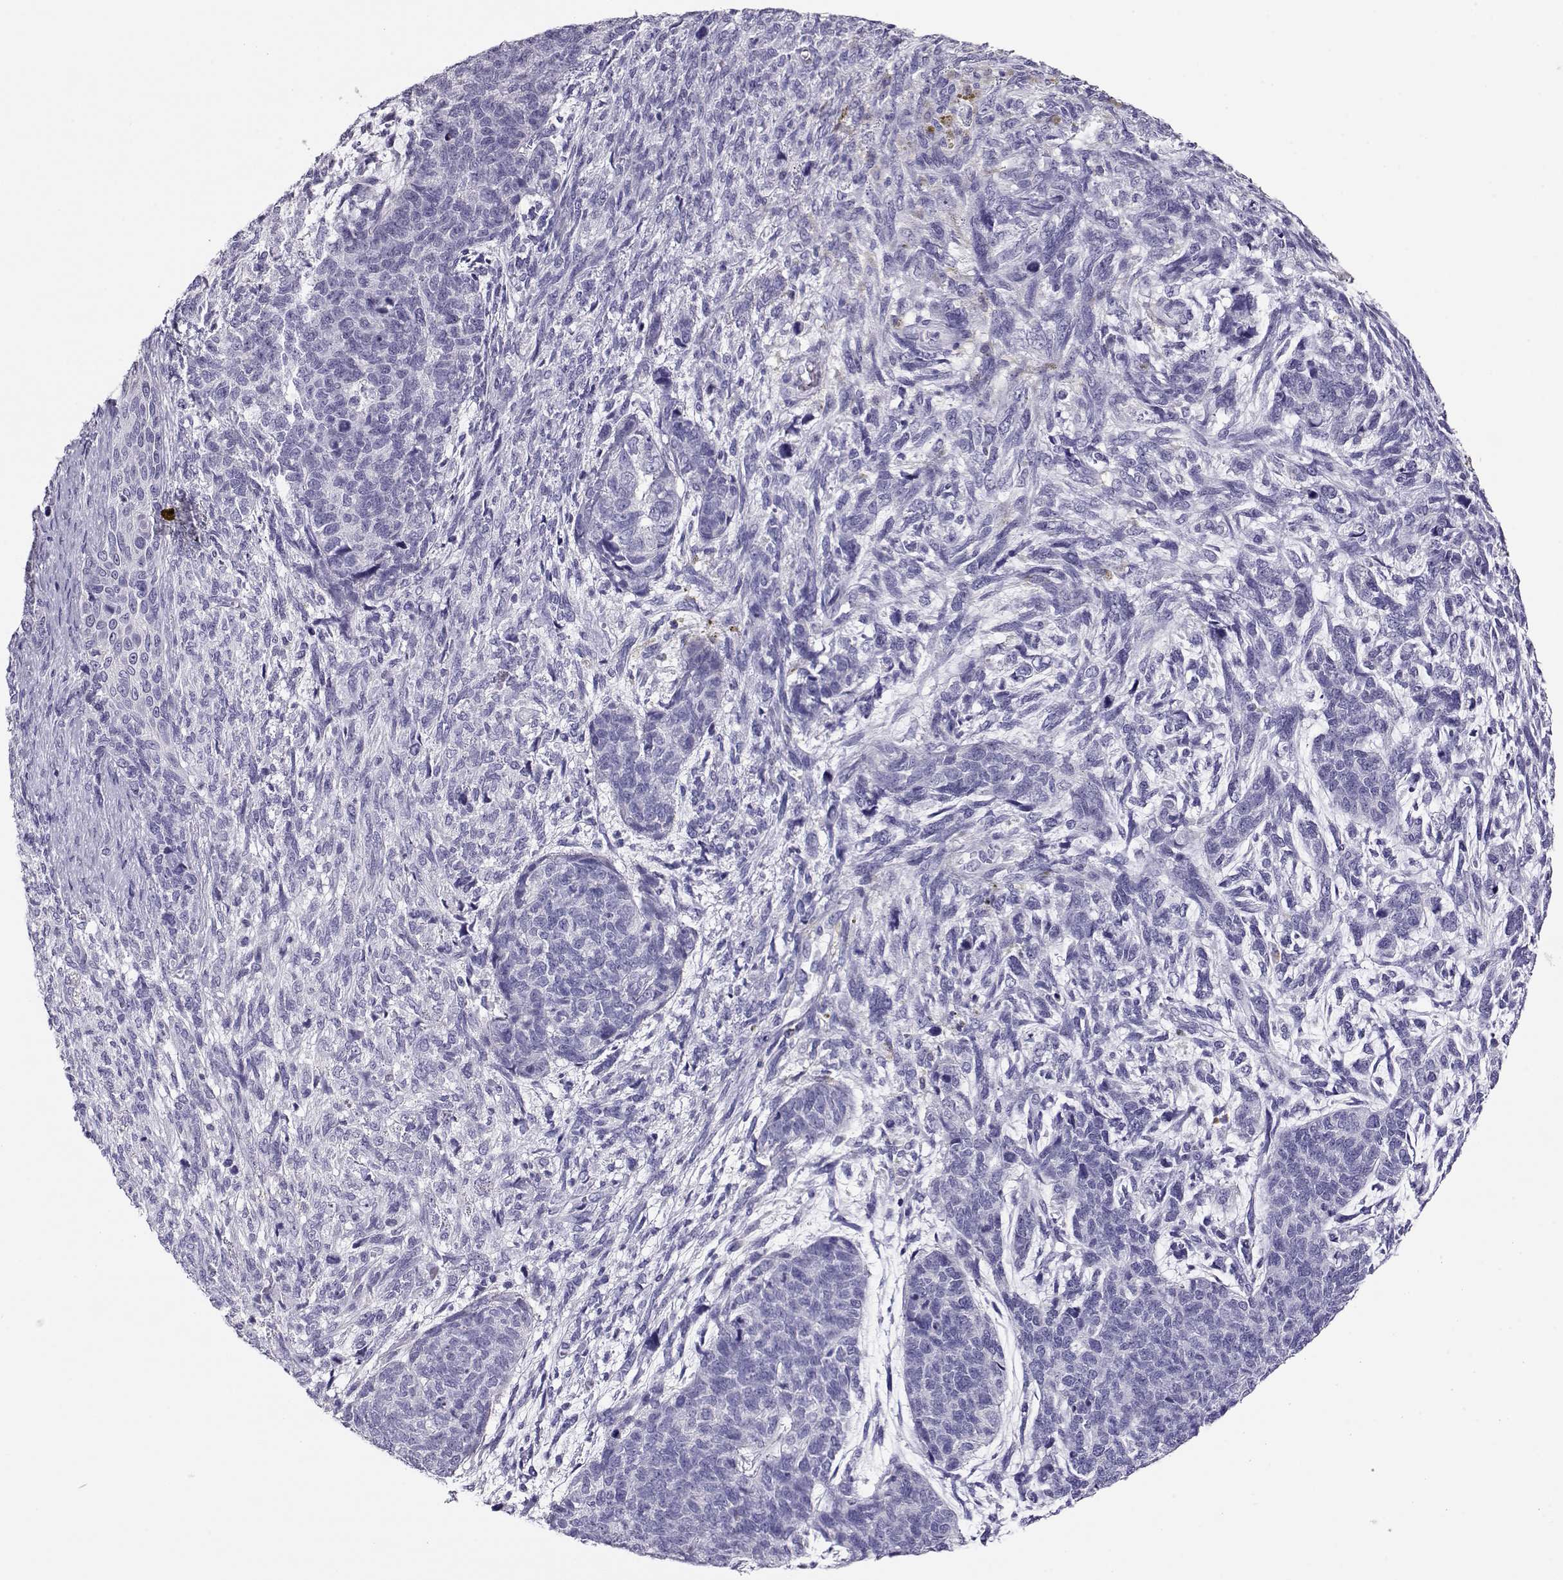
{"staining": {"intensity": "weak", "quantity": "<25%", "location": "cytoplasmic/membranous"}, "tissue": "cervical cancer", "cell_type": "Tumor cells", "image_type": "cancer", "snomed": [{"axis": "morphology", "description": "Squamous cell carcinoma, NOS"}, {"axis": "topography", "description": "Cervix"}], "caption": "There is no significant positivity in tumor cells of cervical cancer (squamous cell carcinoma).", "gene": "CRX", "patient": {"sex": "female", "age": 63}}